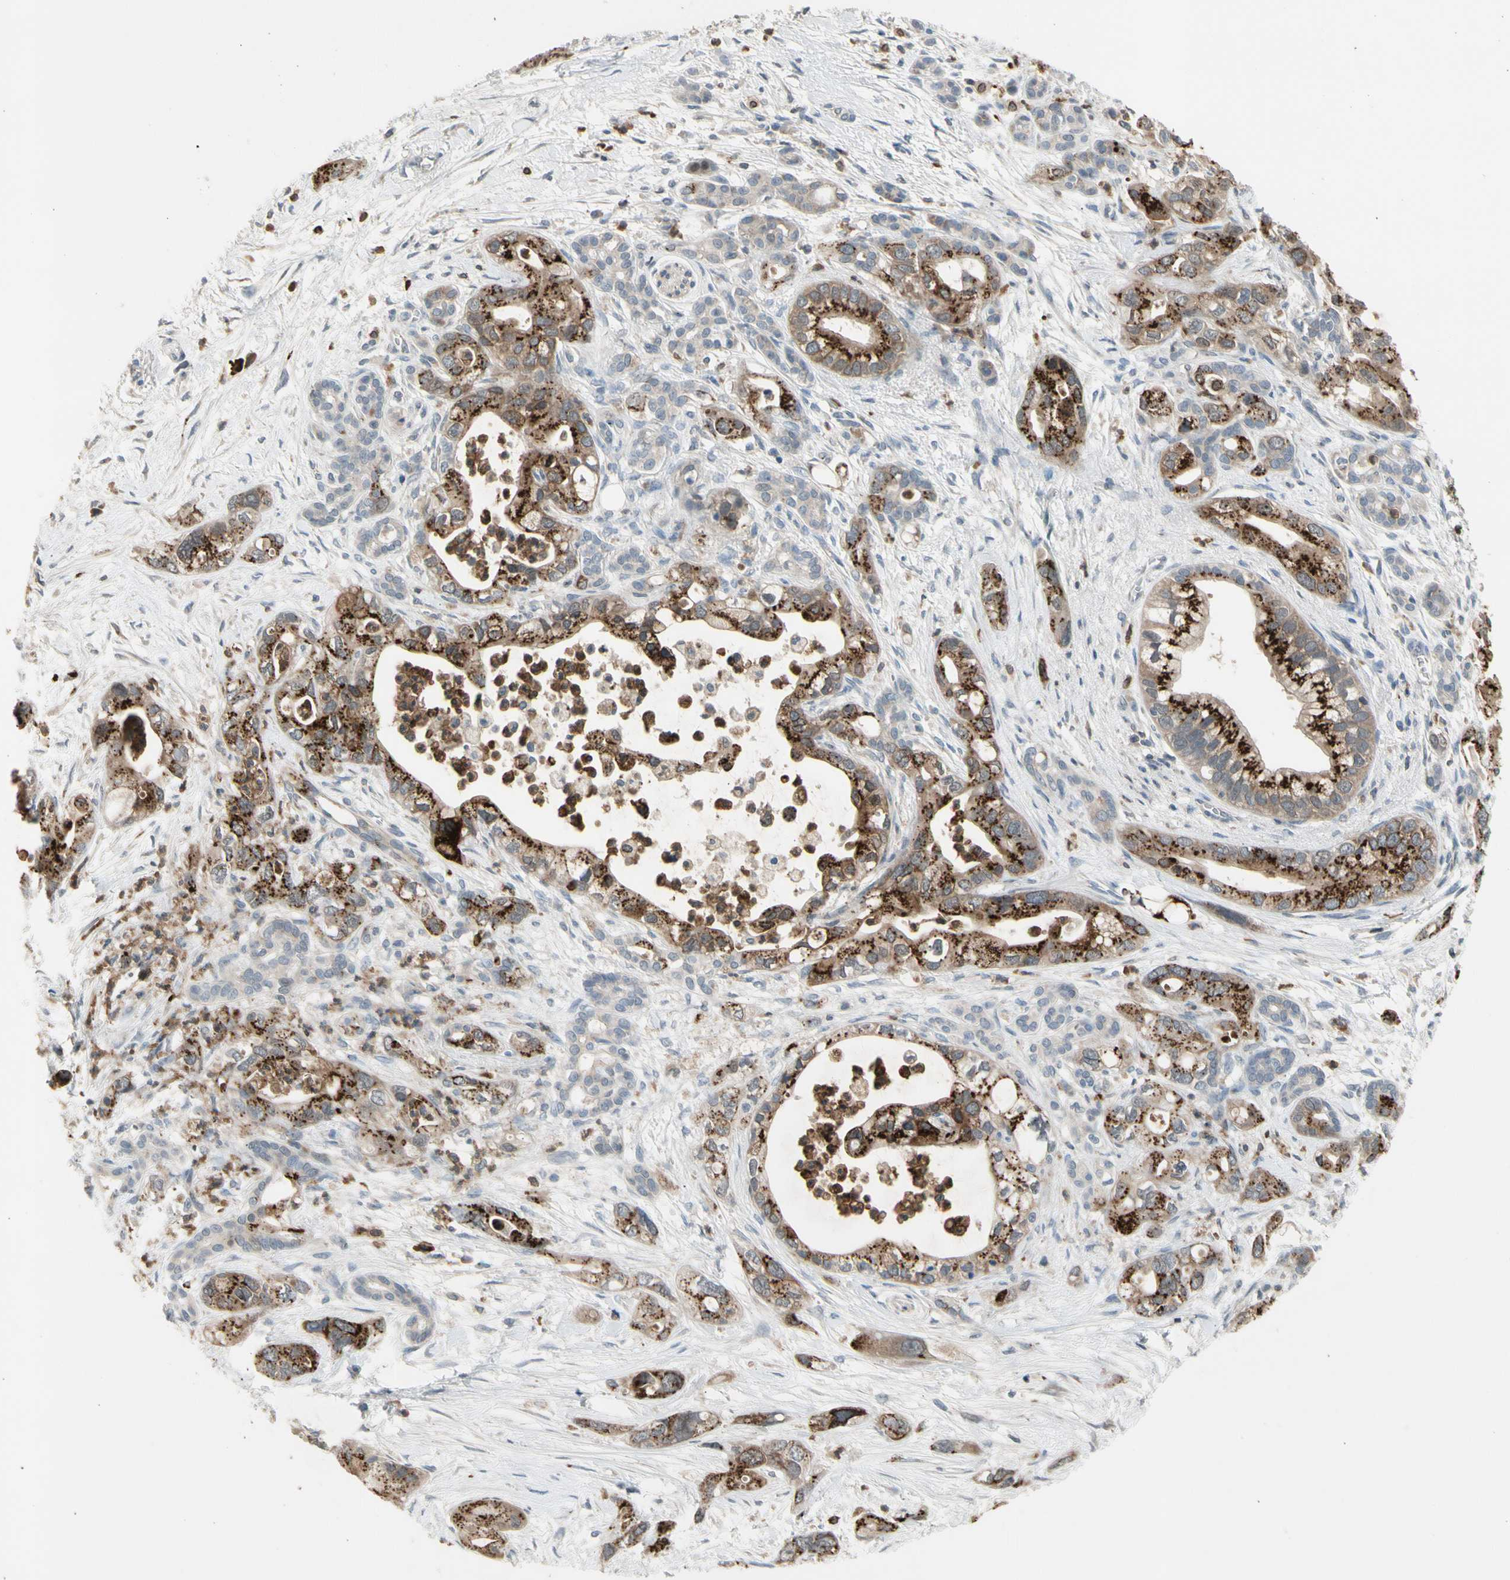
{"staining": {"intensity": "strong", "quantity": ">75%", "location": "cytoplasmic/membranous"}, "tissue": "pancreatic cancer", "cell_type": "Tumor cells", "image_type": "cancer", "snomed": [{"axis": "morphology", "description": "Adenocarcinoma, NOS"}, {"axis": "topography", "description": "Pancreas"}], "caption": "High-magnification brightfield microscopy of pancreatic adenocarcinoma stained with DAB (brown) and counterstained with hematoxylin (blue). tumor cells exhibit strong cytoplasmic/membranous staining is identified in about>75% of cells.", "gene": "GALNT5", "patient": {"sex": "male", "age": 70}}